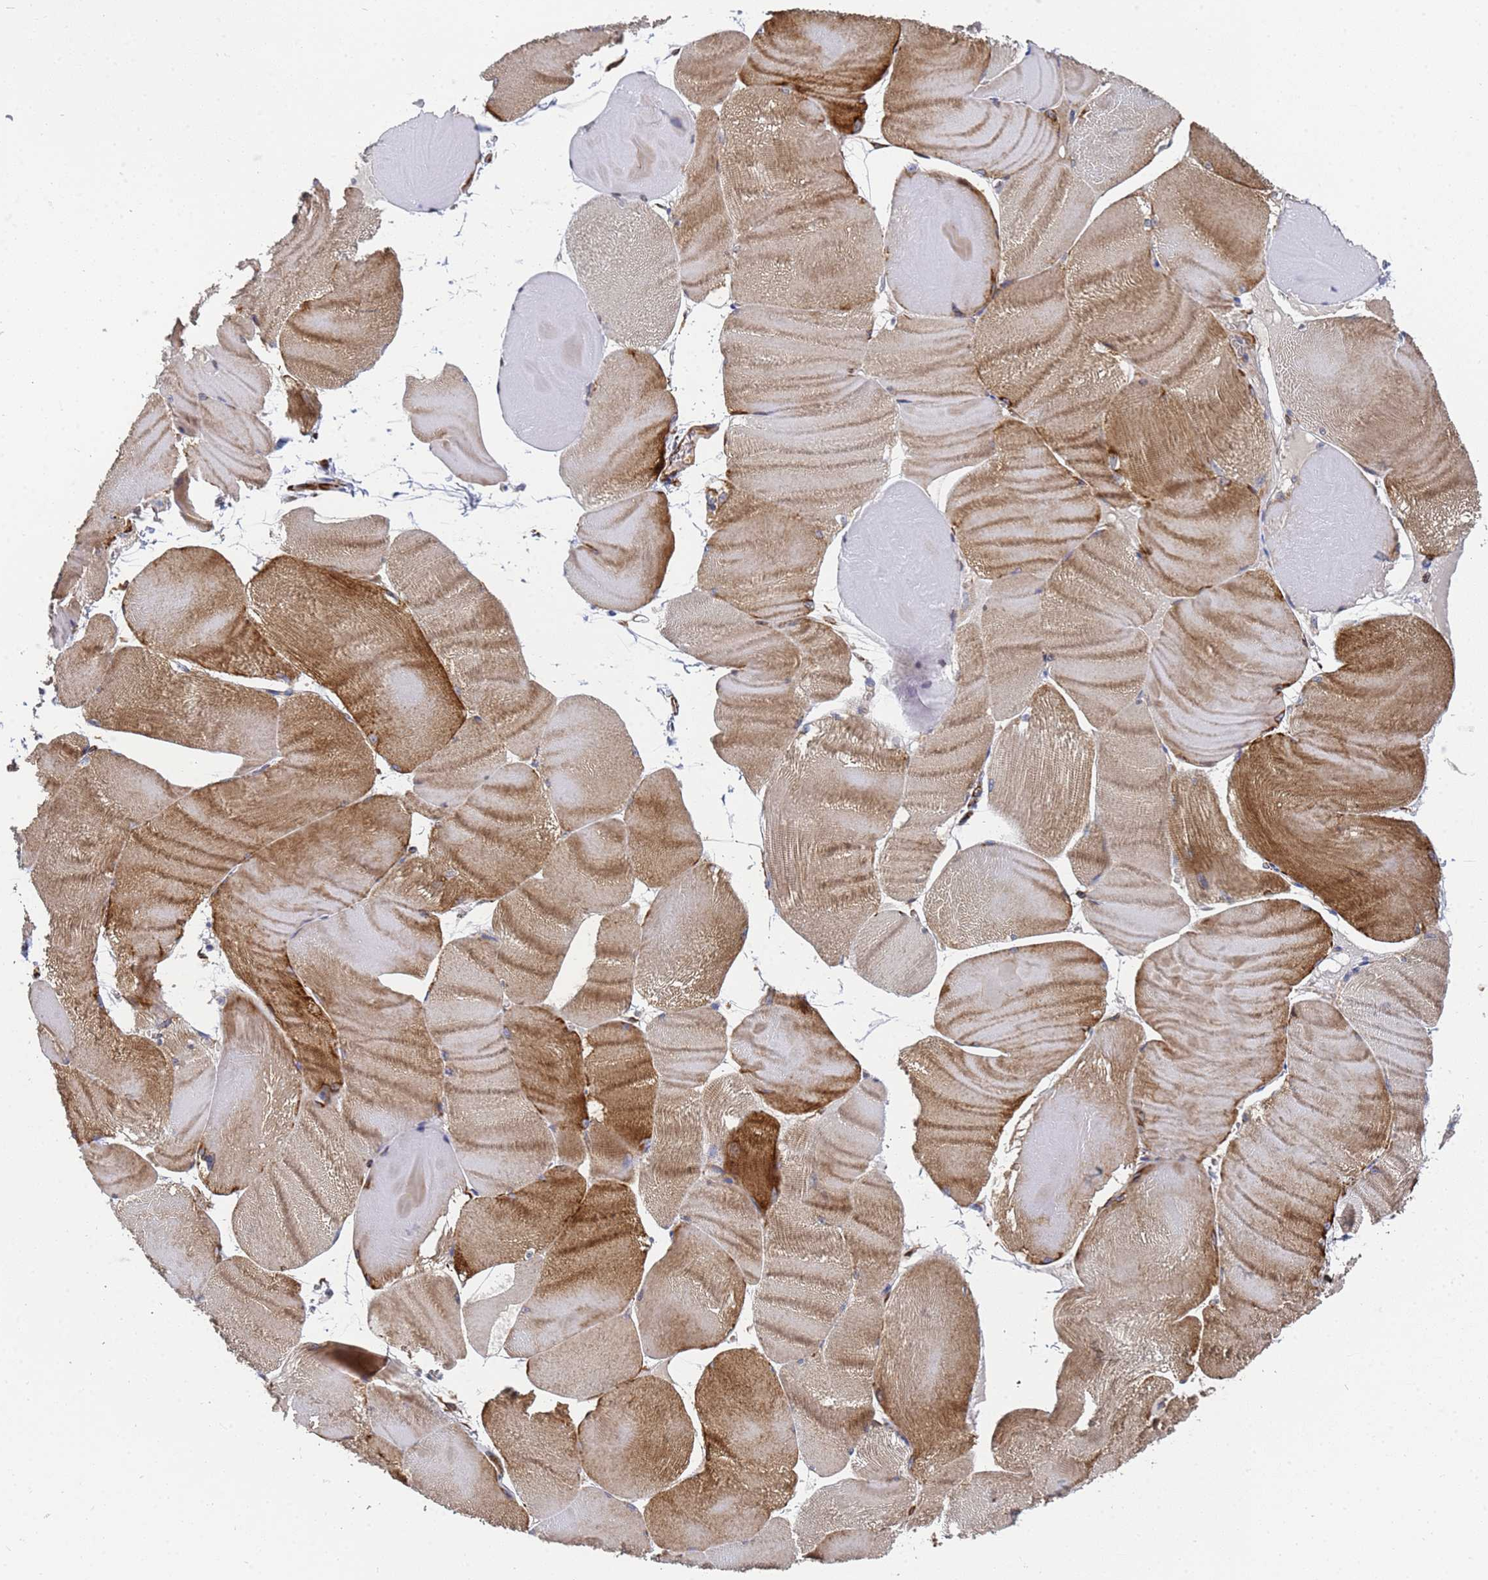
{"staining": {"intensity": "moderate", "quantity": "25%-75%", "location": "cytoplasmic/membranous"}, "tissue": "skeletal muscle", "cell_type": "Myocytes", "image_type": "normal", "snomed": [{"axis": "morphology", "description": "Normal tissue, NOS"}, {"axis": "morphology", "description": "Basal cell carcinoma"}, {"axis": "topography", "description": "Skeletal muscle"}], "caption": "Skeletal muscle stained with IHC shows moderate cytoplasmic/membranous positivity in approximately 25%-75% of myocytes. Immunohistochemistry (ihc) stains the protein in brown and the nuclei are stained blue.", "gene": "SYT13", "patient": {"sex": "female", "age": 64}}